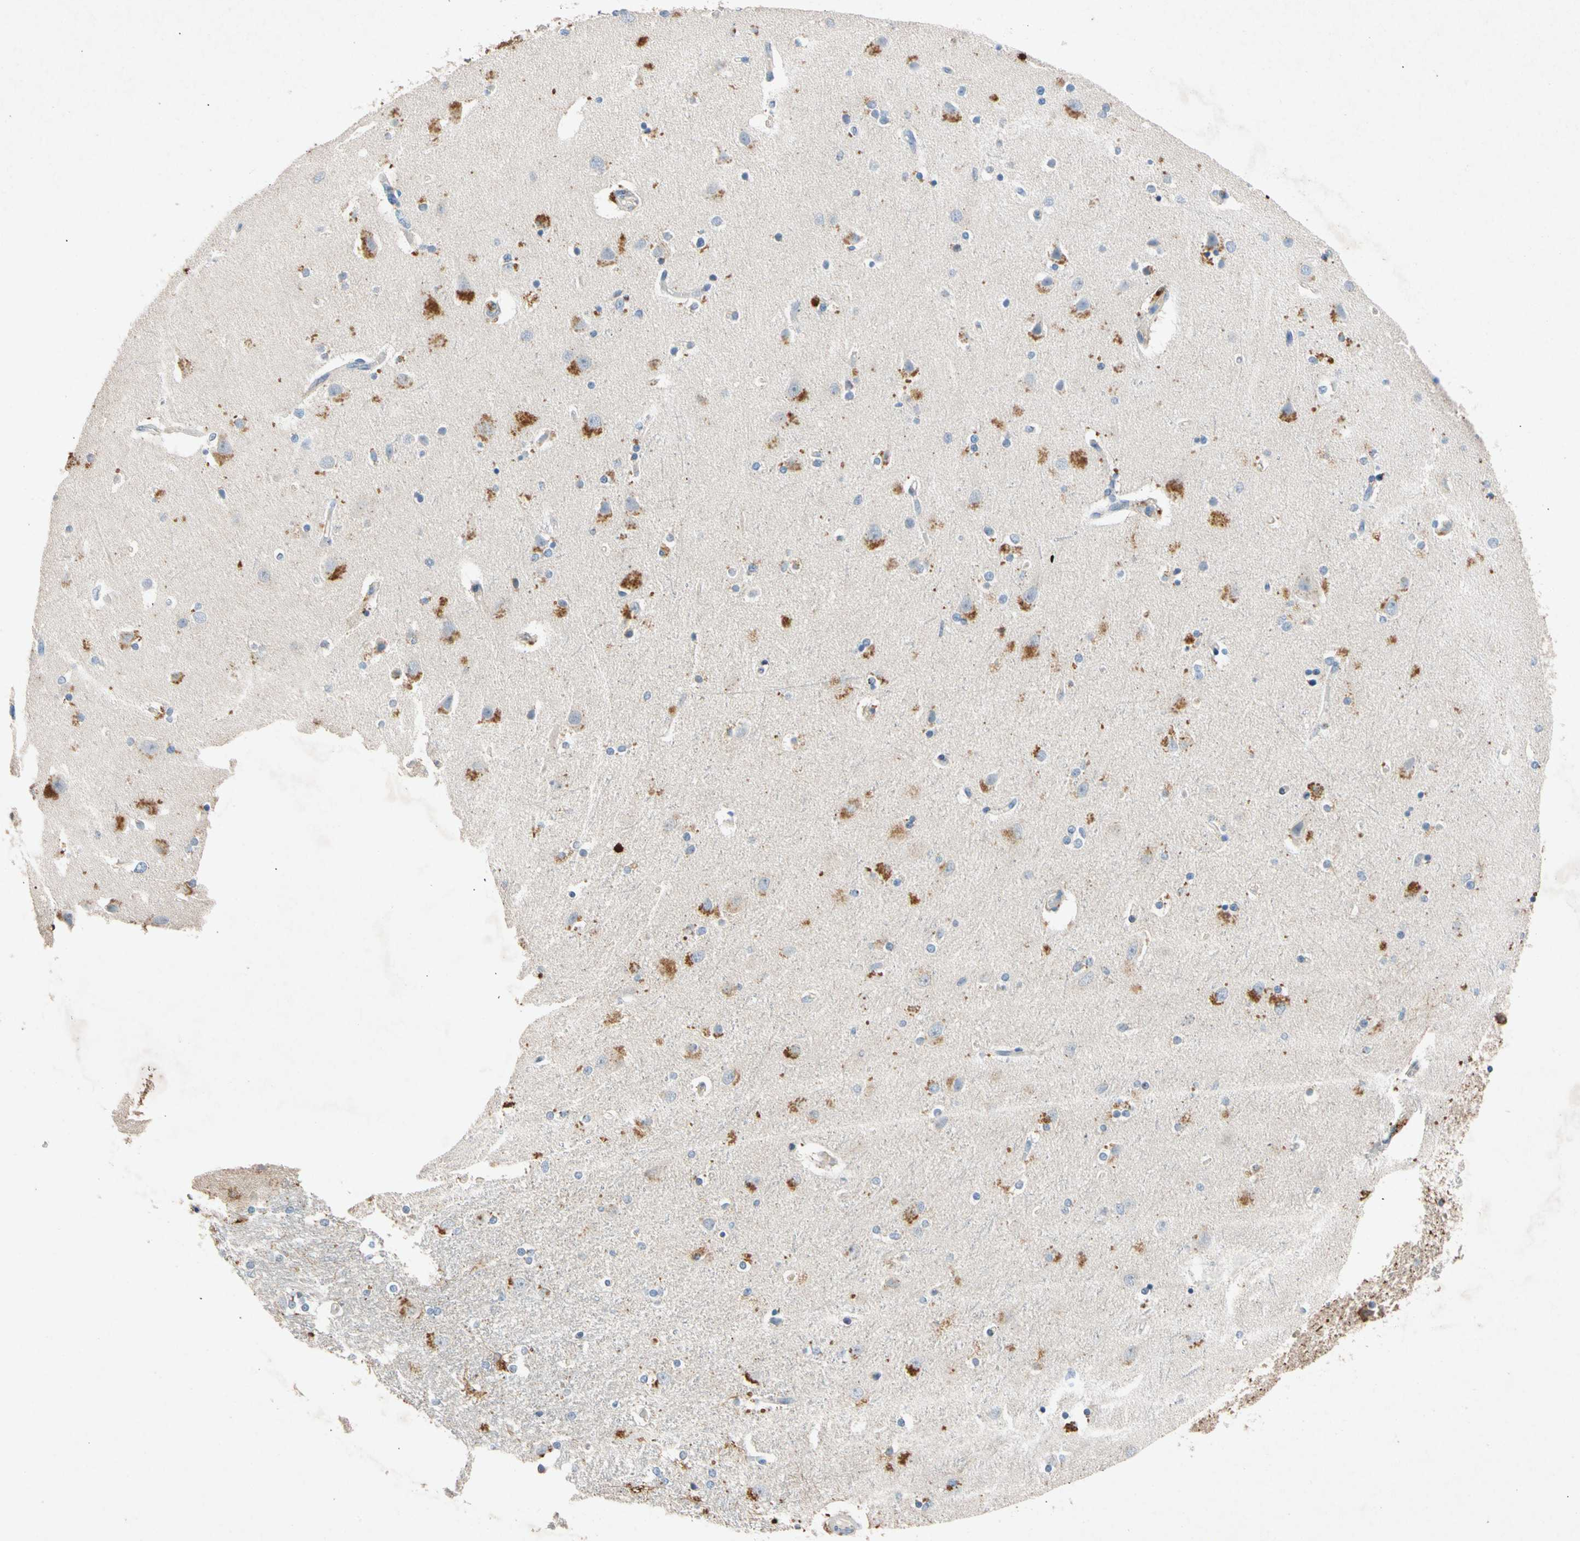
{"staining": {"intensity": "strong", "quantity": "25%-75%", "location": "cytoplasmic/membranous"}, "tissue": "caudate", "cell_type": "Glial cells", "image_type": "normal", "snomed": [{"axis": "morphology", "description": "Normal tissue, NOS"}, {"axis": "topography", "description": "Lateral ventricle wall"}], "caption": "An immunohistochemistry (IHC) image of benign tissue is shown. Protein staining in brown highlights strong cytoplasmic/membranous positivity in caudate within glial cells.", "gene": "GASK1B", "patient": {"sex": "female", "age": 54}}